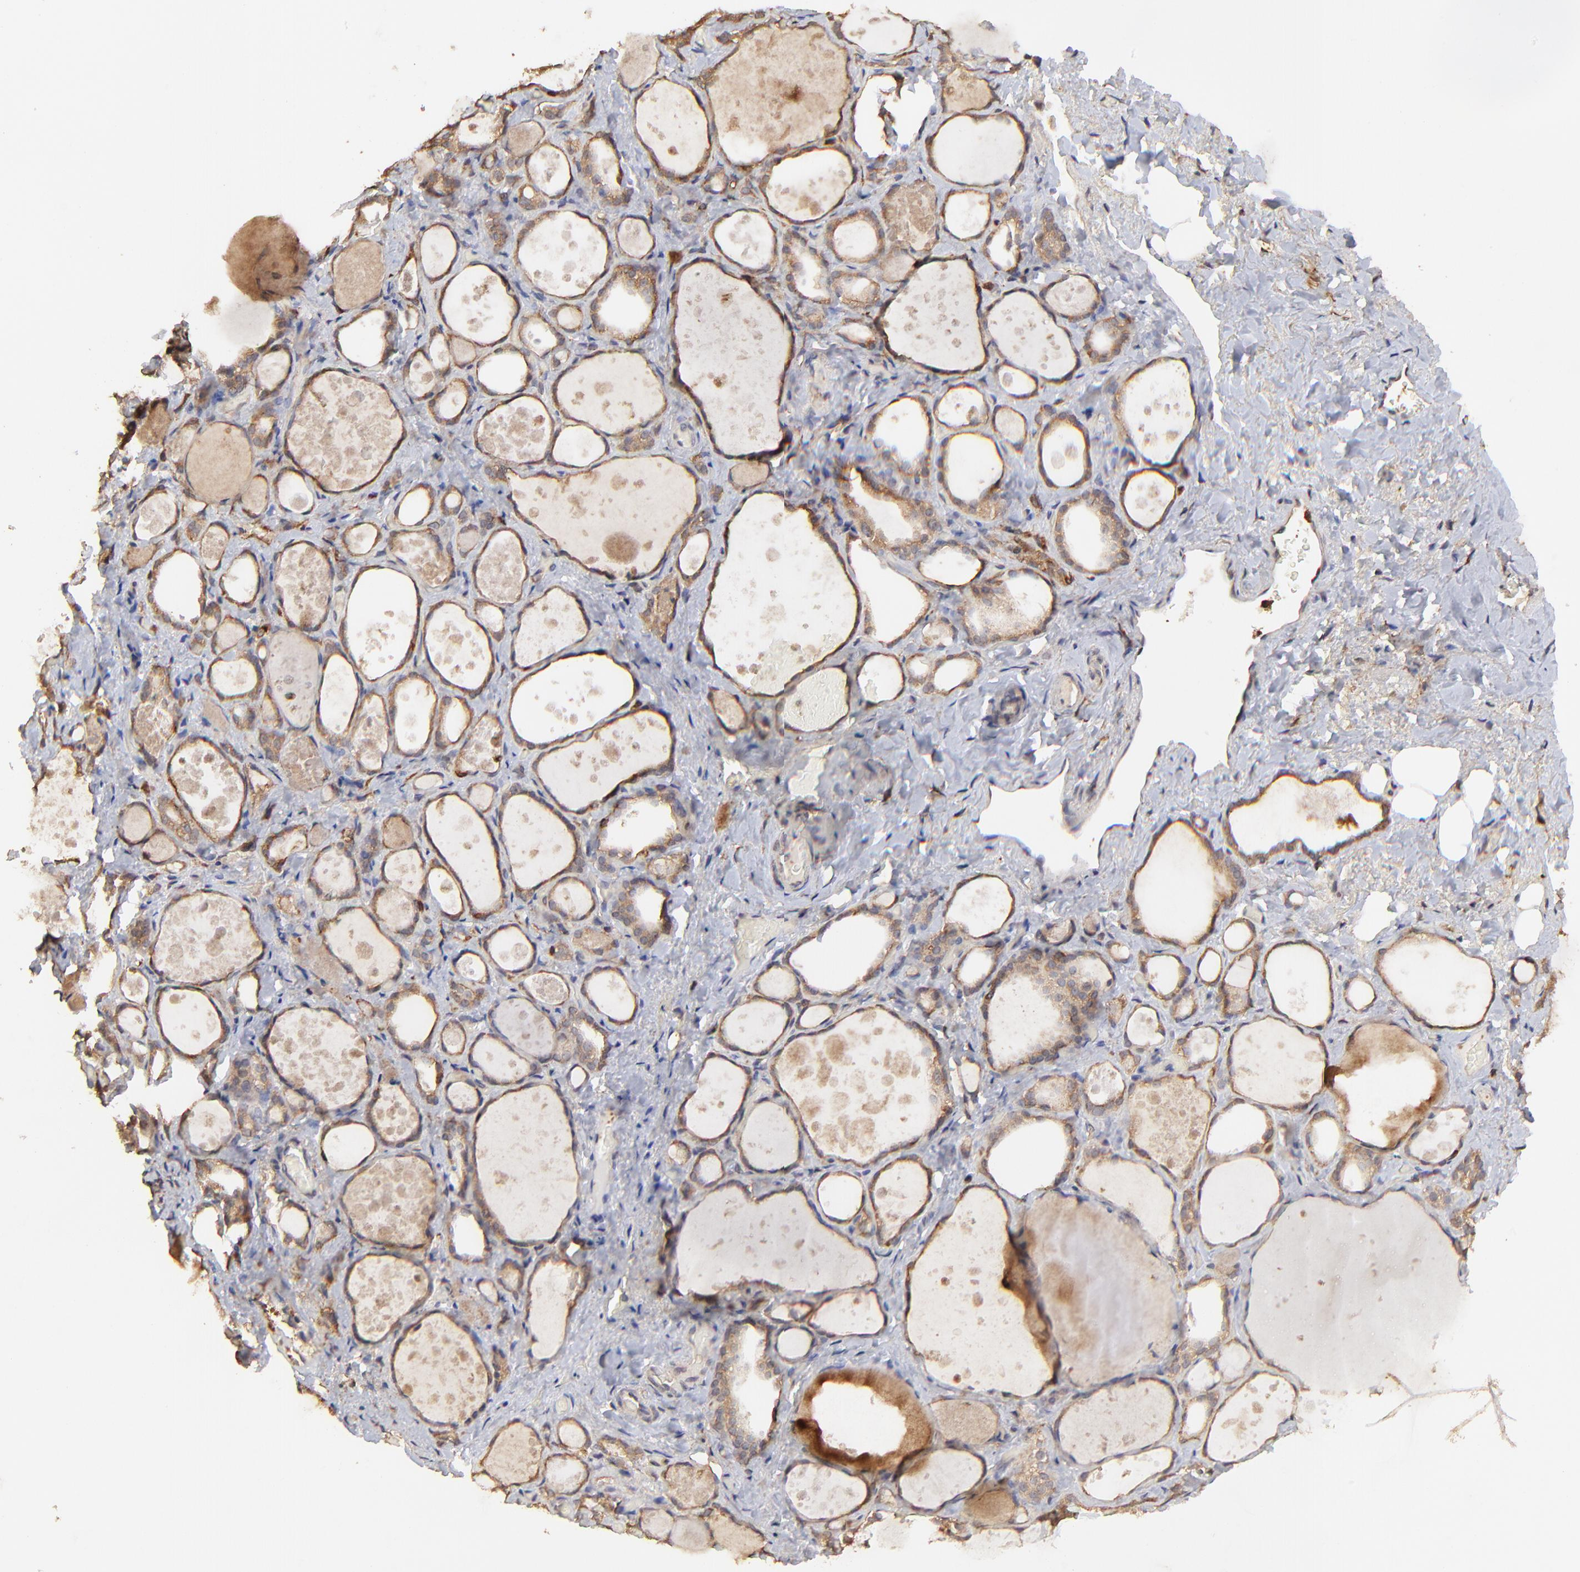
{"staining": {"intensity": "moderate", "quantity": ">75%", "location": "cytoplasmic/membranous"}, "tissue": "thyroid gland", "cell_type": "Glandular cells", "image_type": "normal", "snomed": [{"axis": "morphology", "description": "Normal tissue, NOS"}, {"axis": "topography", "description": "Thyroid gland"}], "caption": "DAB immunohistochemical staining of unremarkable thyroid gland reveals moderate cytoplasmic/membranous protein staining in approximately >75% of glandular cells. (brown staining indicates protein expression, while blue staining denotes nuclei).", "gene": "STON2", "patient": {"sex": "female", "age": 75}}